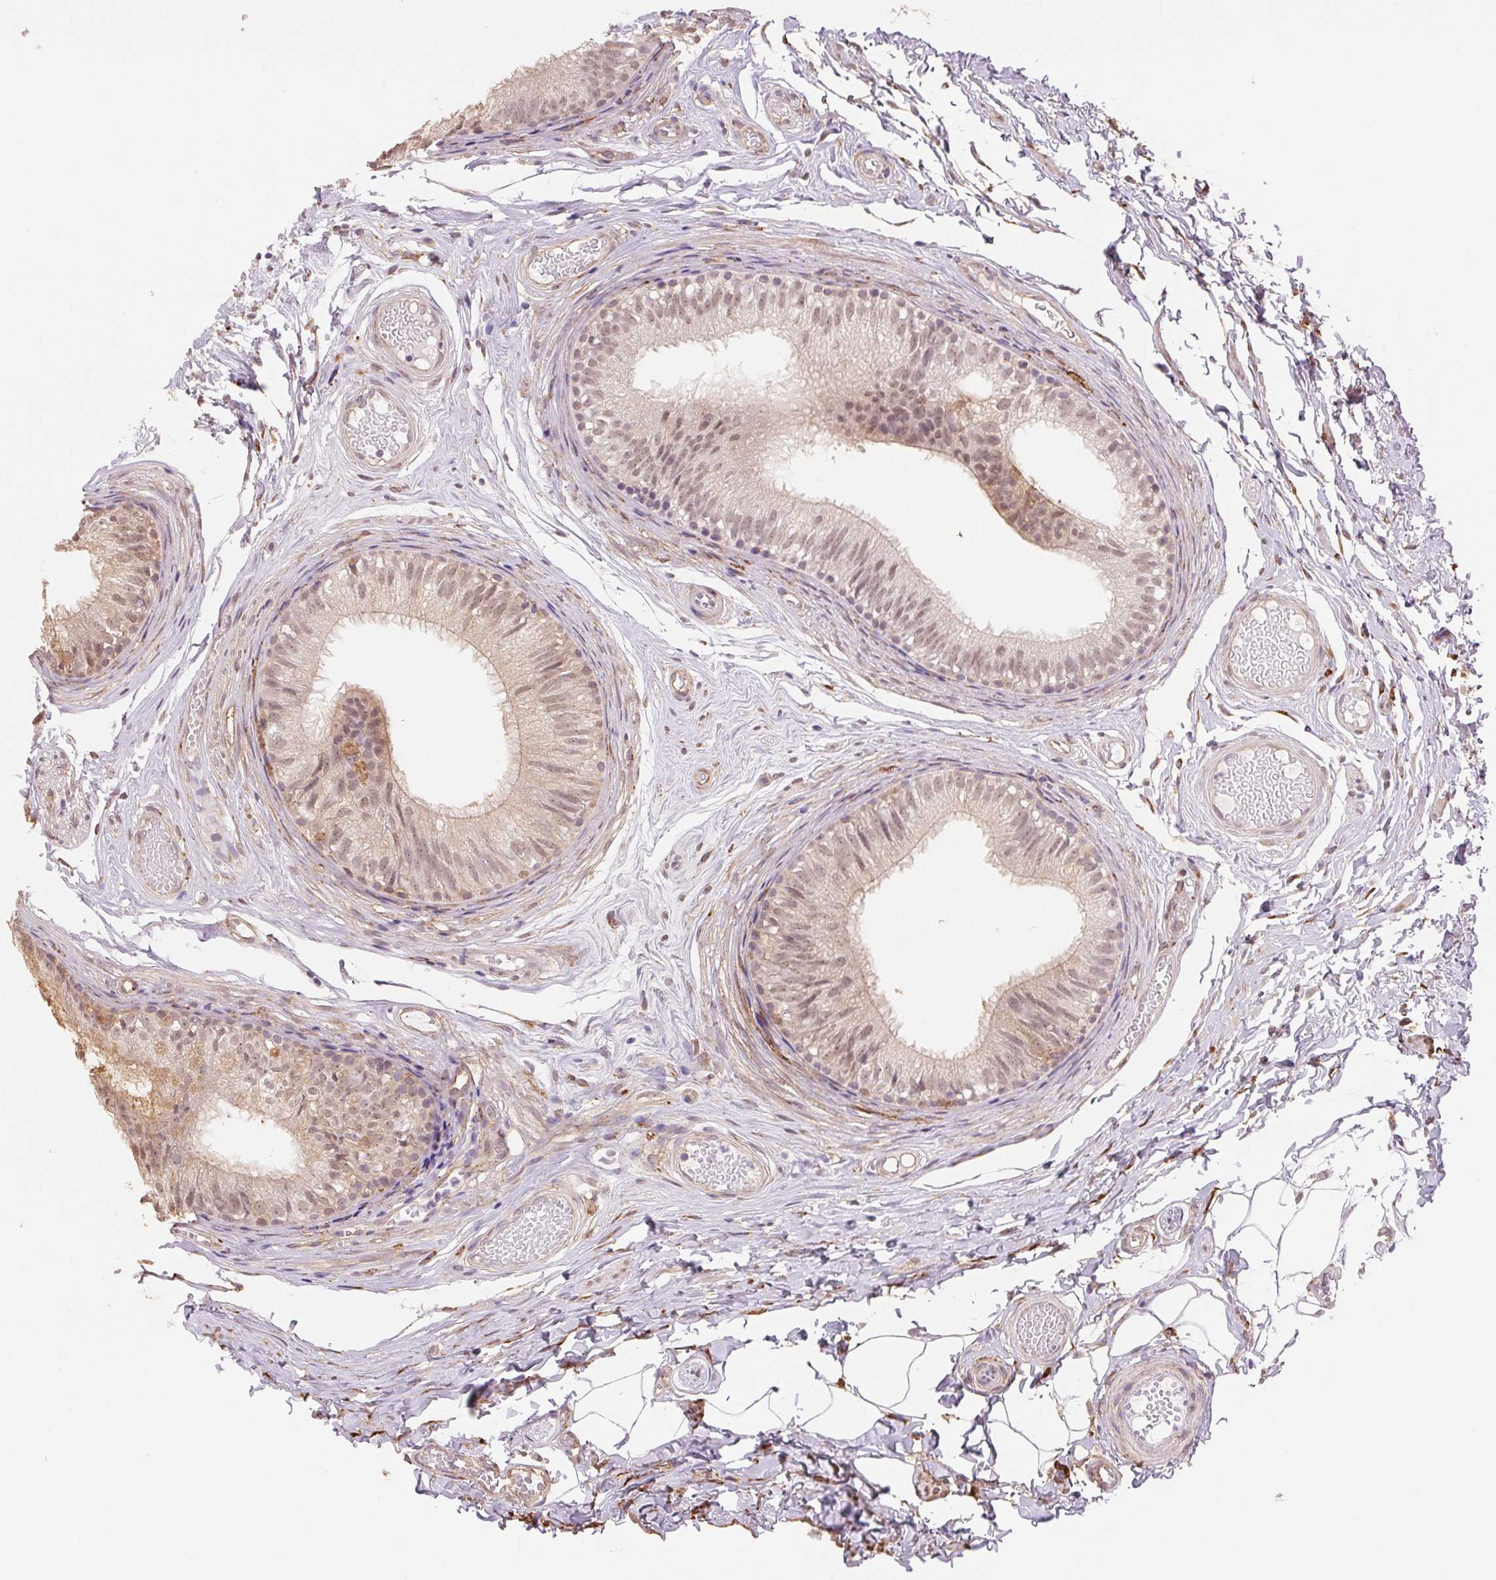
{"staining": {"intensity": "weak", "quantity": "25%-75%", "location": "cytoplasmic/membranous"}, "tissue": "epididymis", "cell_type": "Glandular cells", "image_type": "normal", "snomed": [{"axis": "morphology", "description": "Normal tissue, NOS"}, {"axis": "morphology", "description": "Seminoma, NOS"}, {"axis": "topography", "description": "Testis"}, {"axis": "topography", "description": "Epididymis"}], "caption": "A low amount of weak cytoplasmic/membranous positivity is seen in approximately 25%-75% of glandular cells in benign epididymis. (Stains: DAB in brown, nuclei in blue, Microscopy: brightfield microscopy at high magnification).", "gene": "FKBP10", "patient": {"sex": "male", "age": 34}}